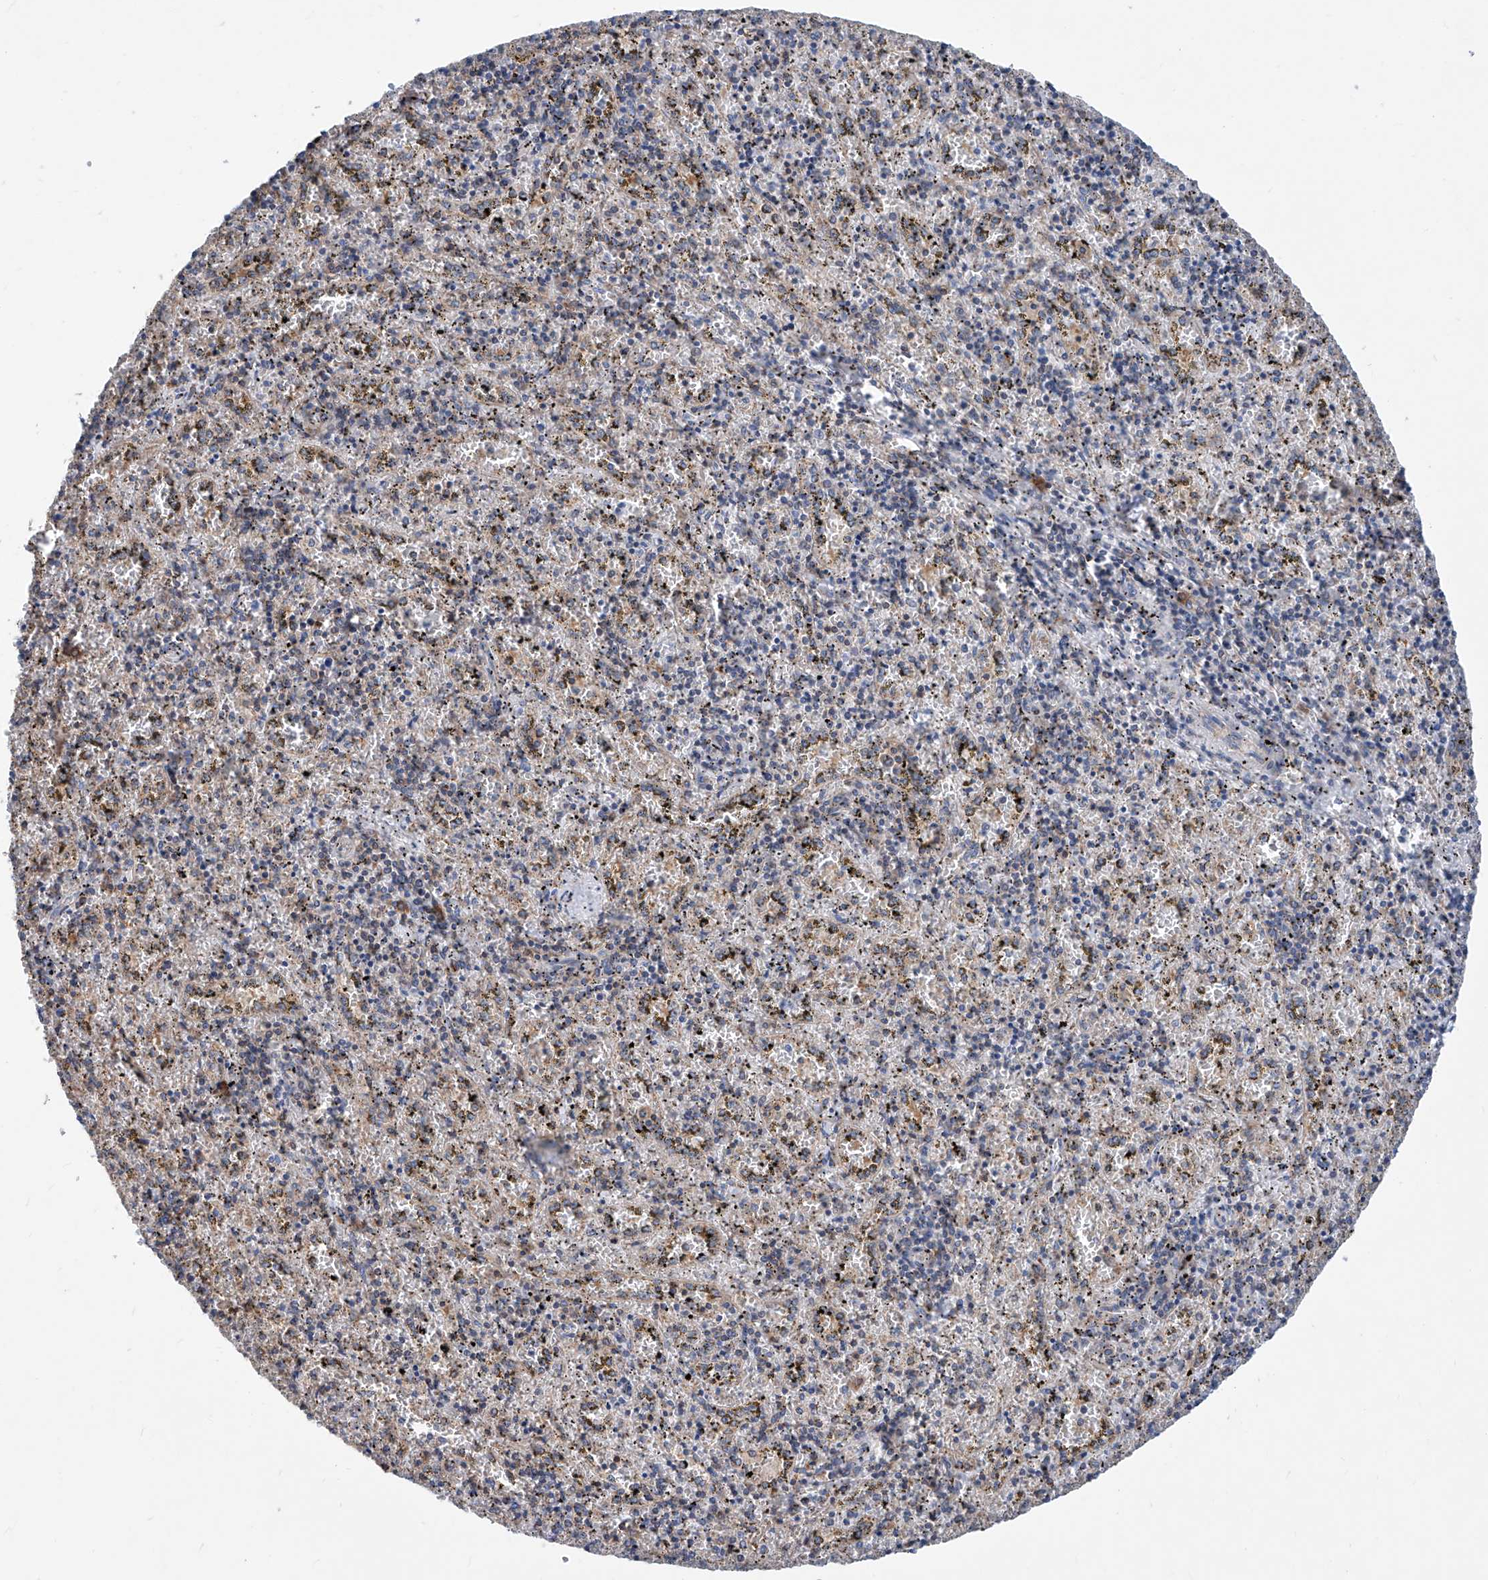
{"staining": {"intensity": "weak", "quantity": "25%-75%", "location": "cytoplasmic/membranous"}, "tissue": "spleen", "cell_type": "Cells in red pulp", "image_type": "normal", "snomed": [{"axis": "morphology", "description": "Normal tissue, NOS"}, {"axis": "topography", "description": "Spleen"}], "caption": "Spleen was stained to show a protein in brown. There is low levels of weak cytoplasmic/membranous staining in about 25%-75% of cells in red pulp. The protein is stained brown, and the nuclei are stained in blue (DAB (3,3'-diaminobenzidine) IHC with brightfield microscopy, high magnification).", "gene": "MAD2L1", "patient": {"sex": "male", "age": 11}}